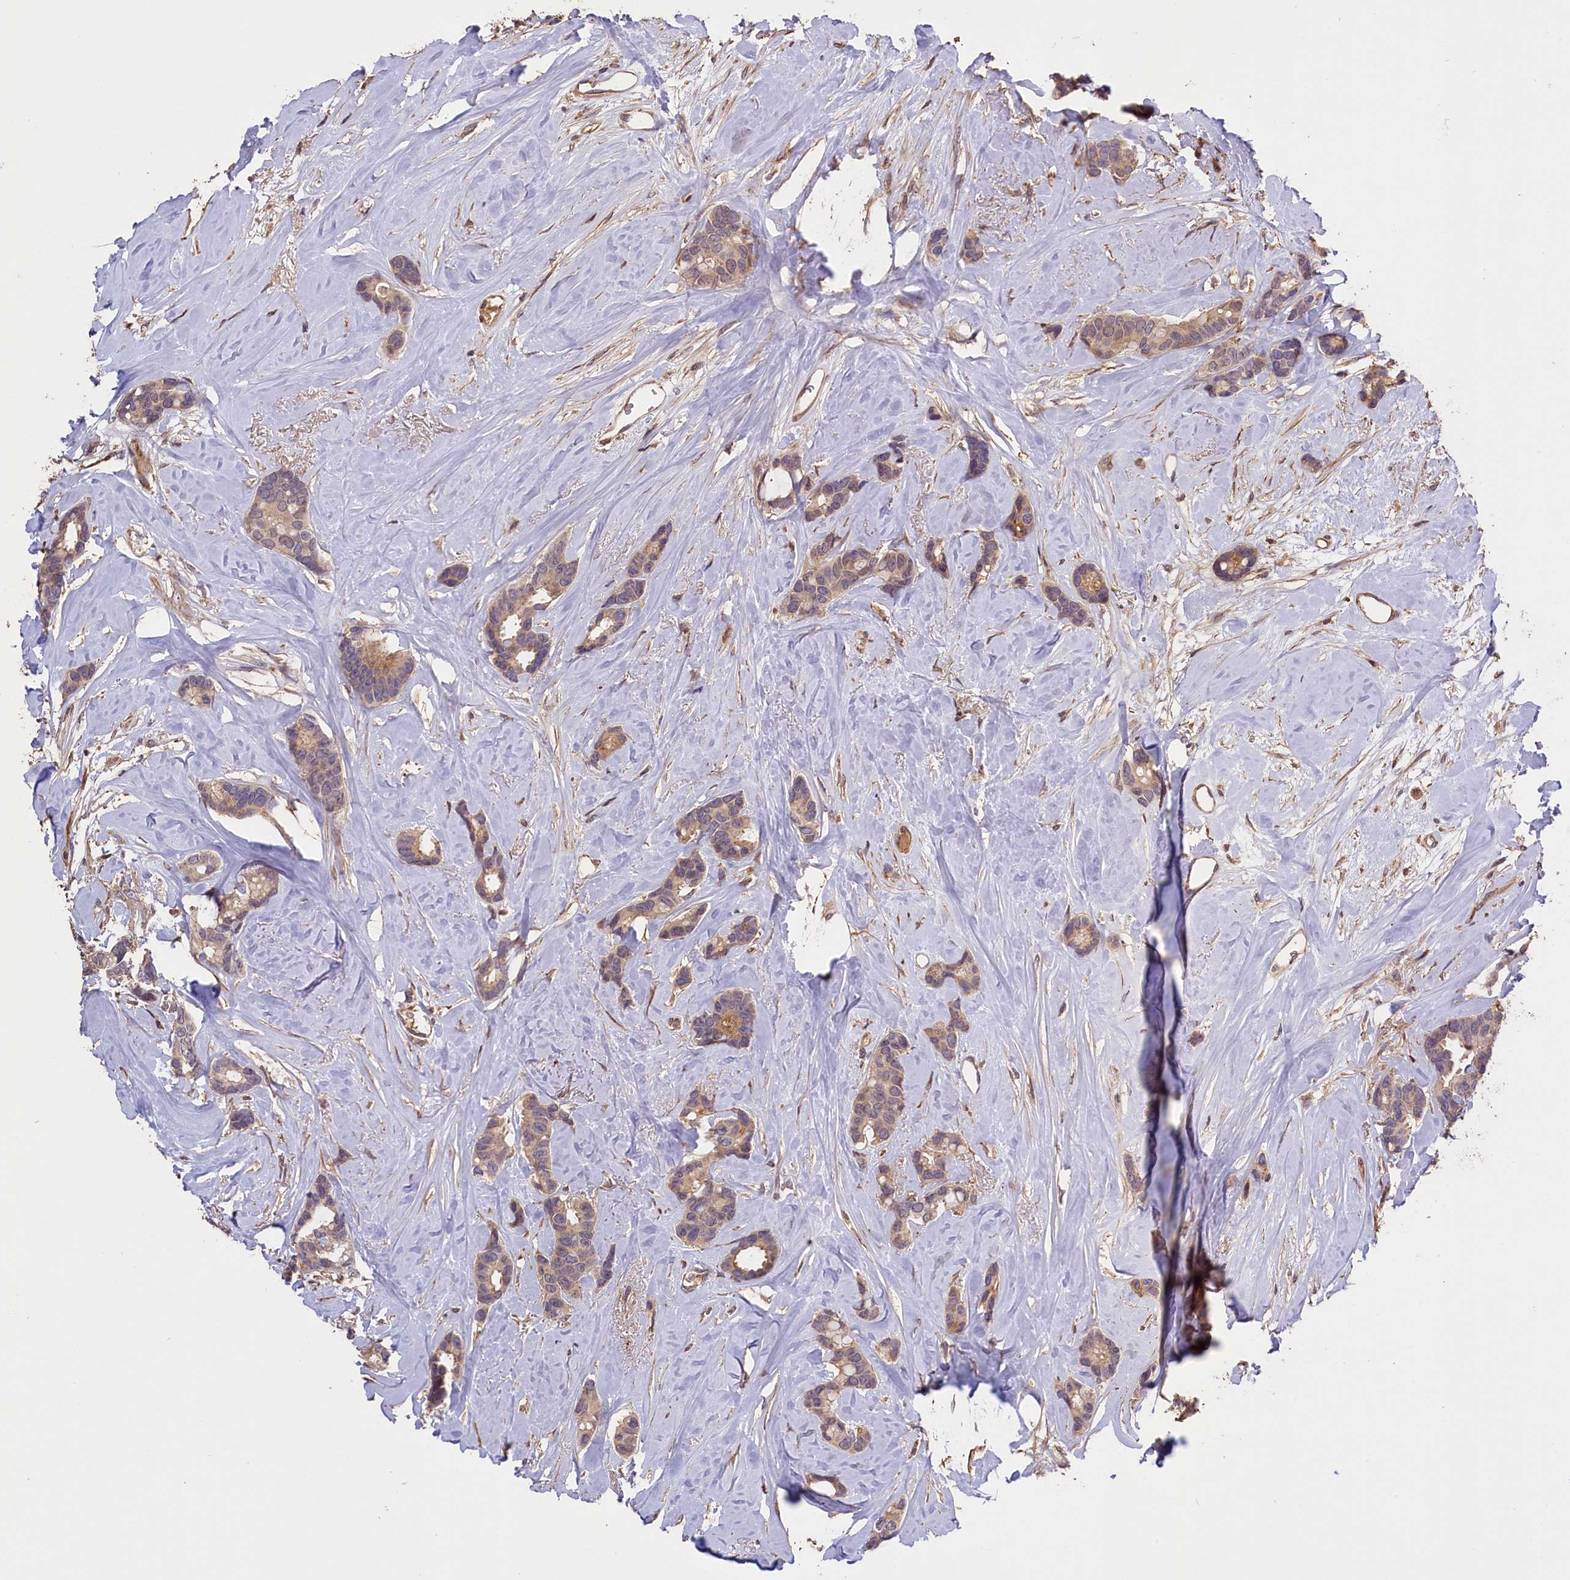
{"staining": {"intensity": "weak", "quantity": ">75%", "location": "cytoplasmic/membranous"}, "tissue": "breast cancer", "cell_type": "Tumor cells", "image_type": "cancer", "snomed": [{"axis": "morphology", "description": "Duct carcinoma"}, {"axis": "topography", "description": "Breast"}], "caption": "Brown immunohistochemical staining in human breast cancer (invasive ductal carcinoma) displays weak cytoplasmic/membranous staining in about >75% of tumor cells.", "gene": "DNAJB9", "patient": {"sex": "female", "age": 87}}